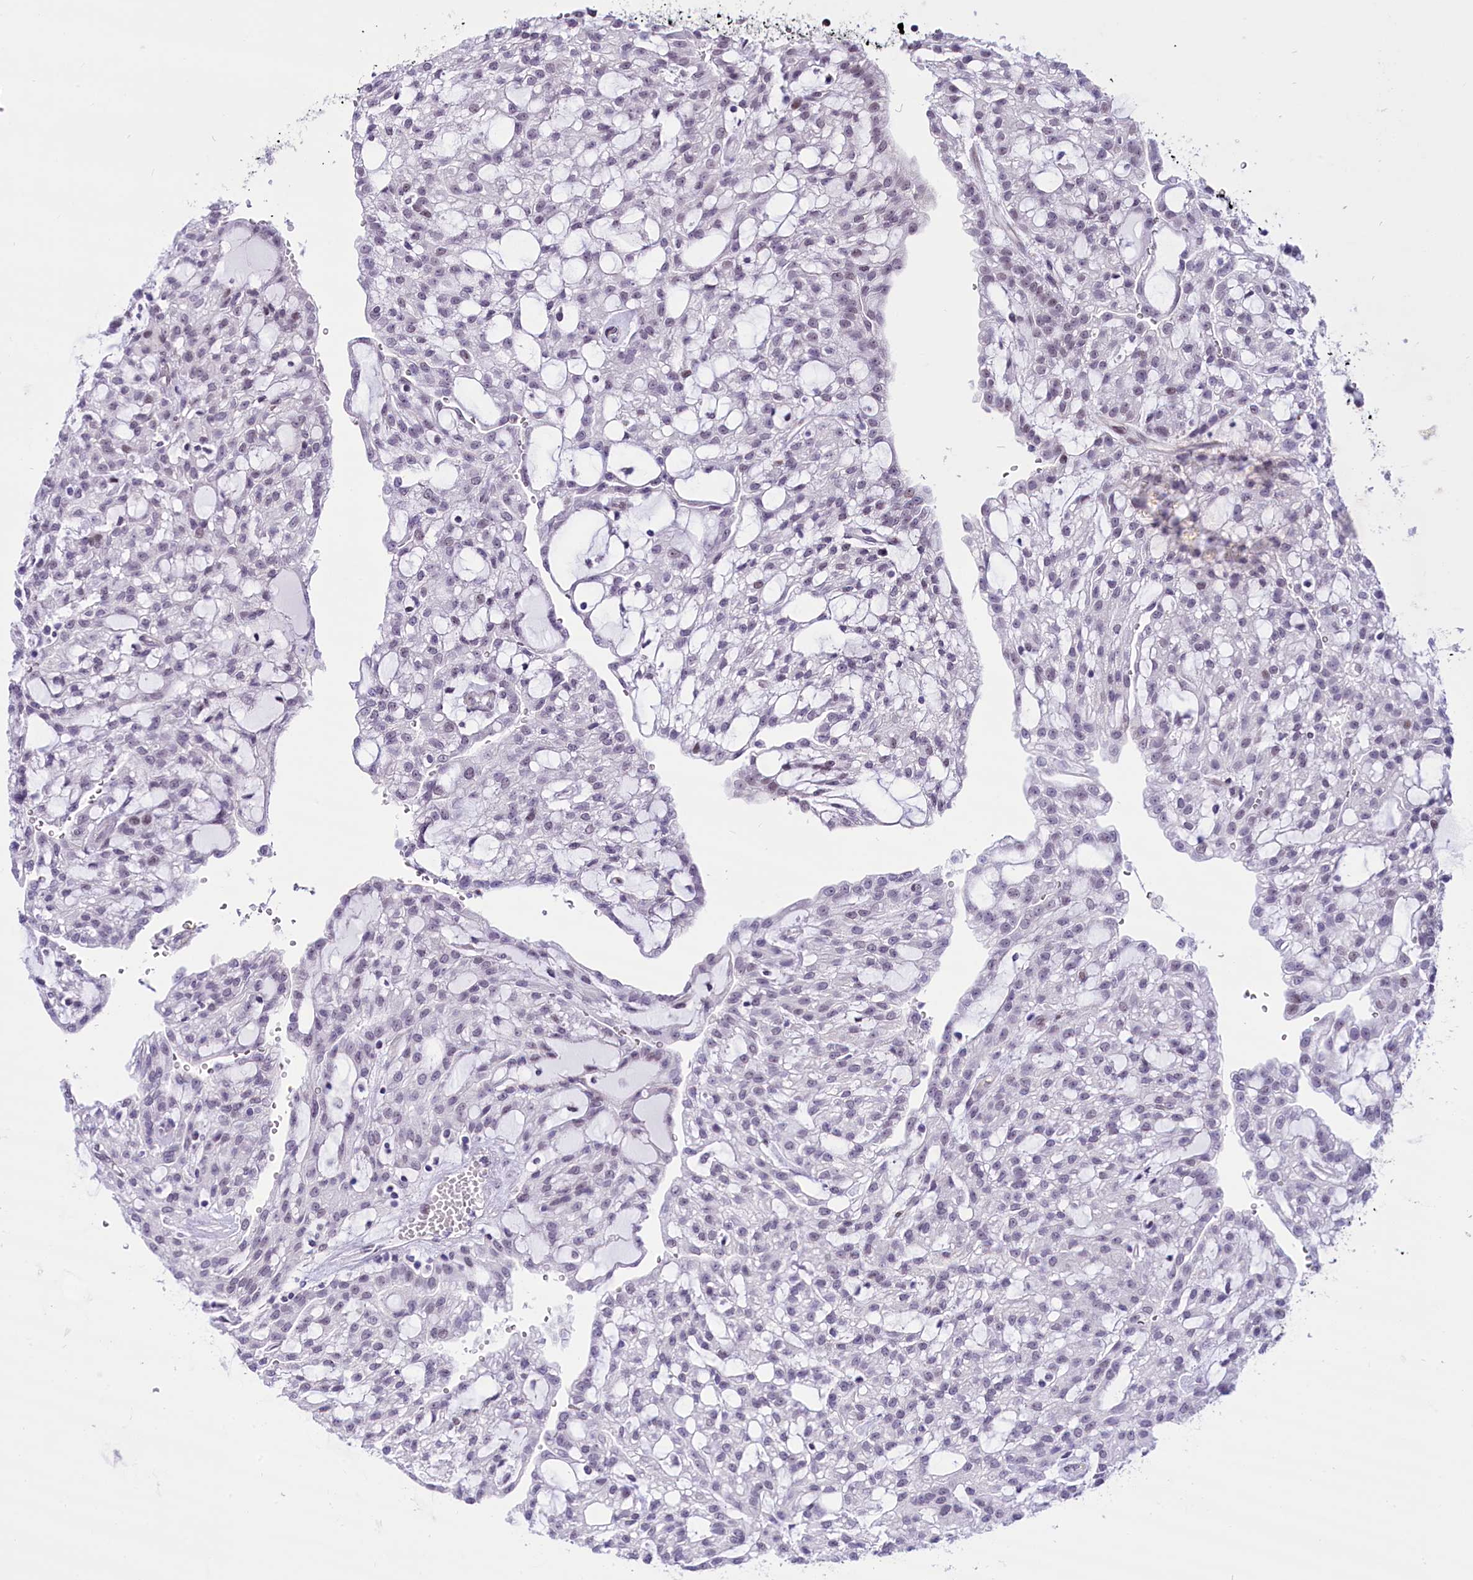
{"staining": {"intensity": "weak", "quantity": "<25%", "location": "nuclear"}, "tissue": "renal cancer", "cell_type": "Tumor cells", "image_type": "cancer", "snomed": [{"axis": "morphology", "description": "Adenocarcinoma, NOS"}, {"axis": "topography", "description": "Kidney"}], "caption": "The photomicrograph demonstrates no staining of tumor cells in renal adenocarcinoma.", "gene": "RPS6KB1", "patient": {"sex": "male", "age": 63}}